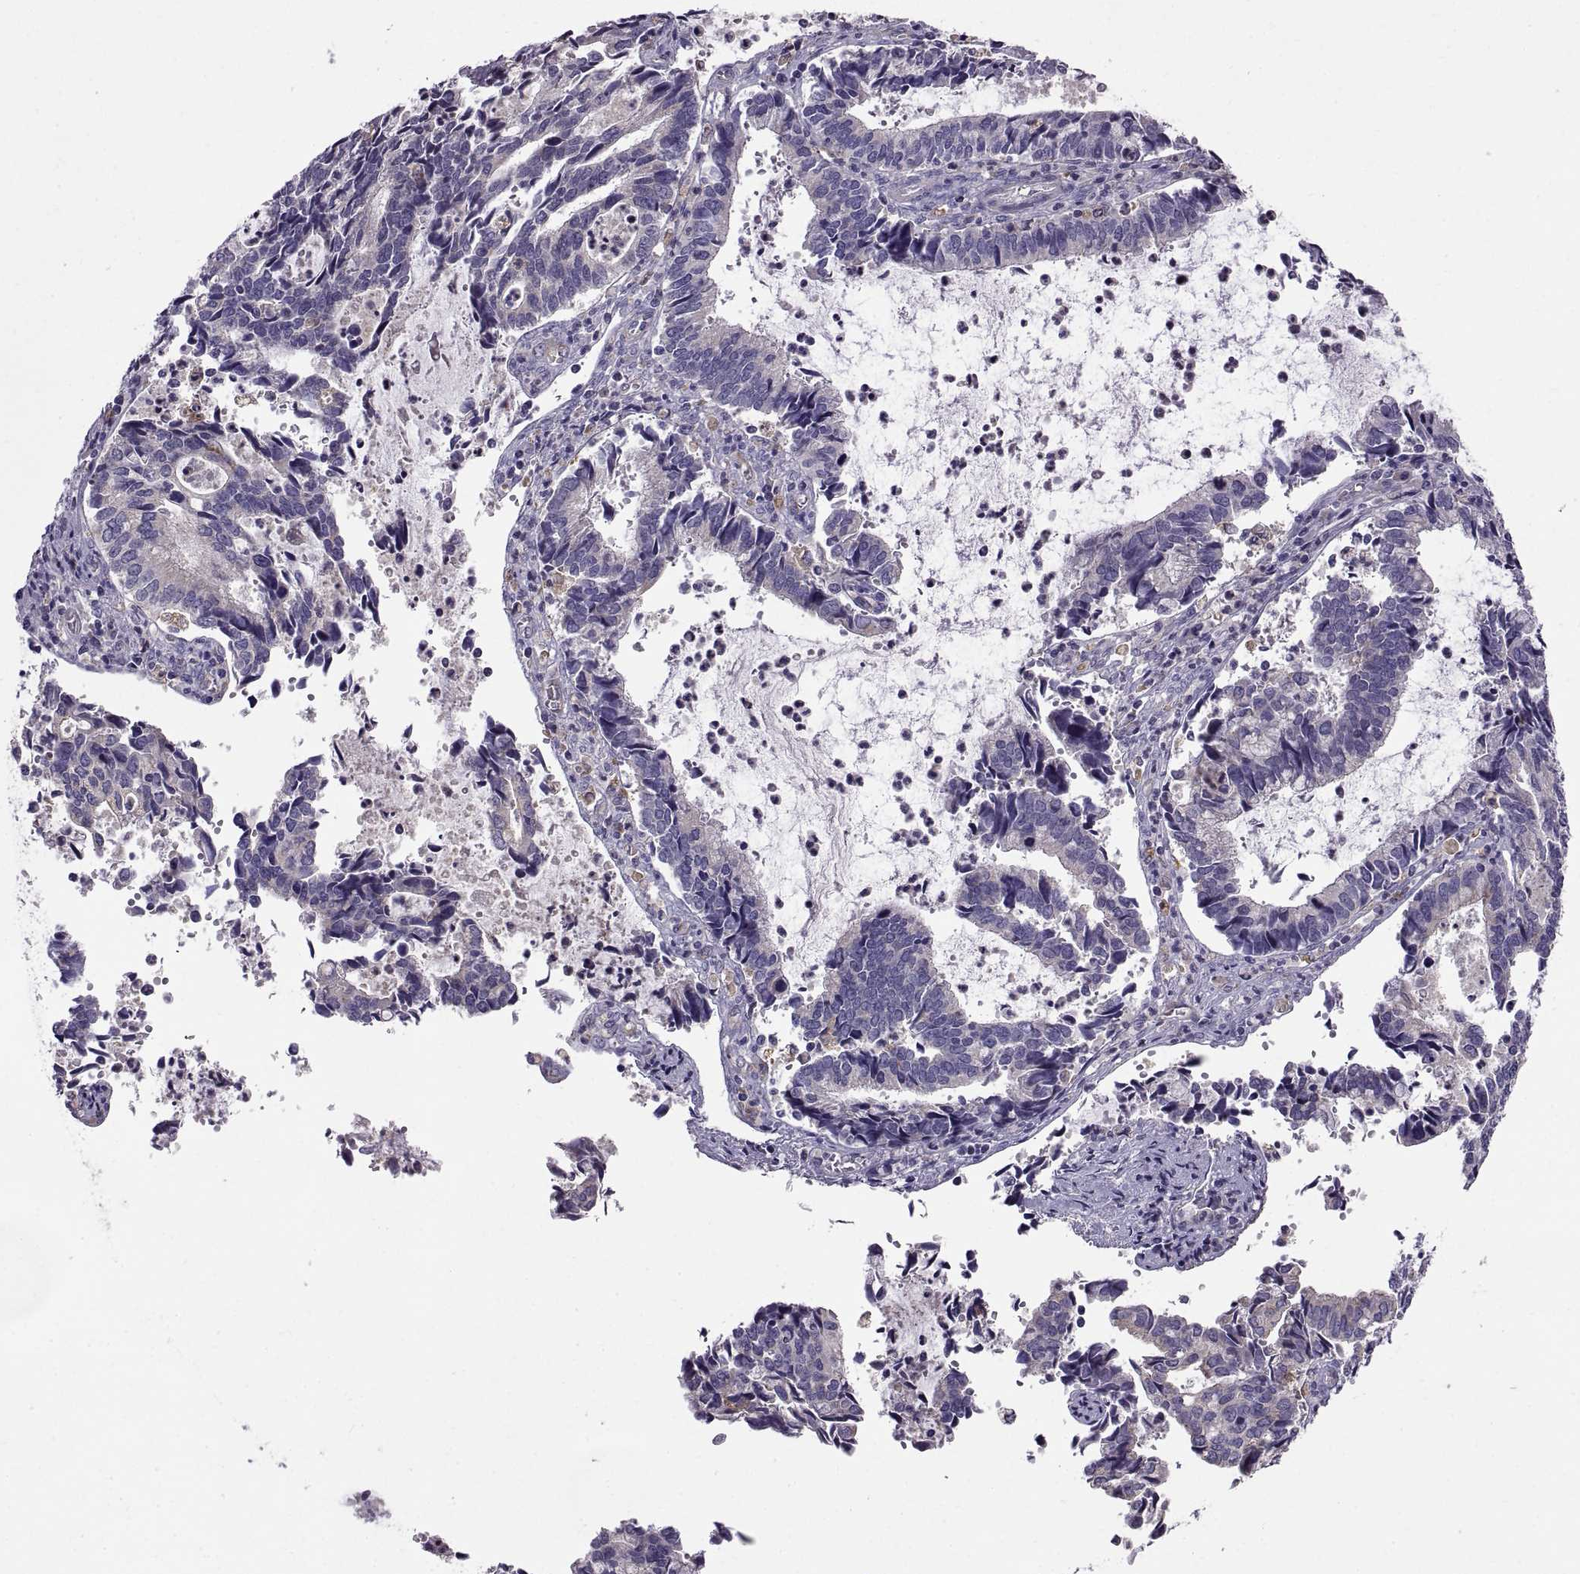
{"staining": {"intensity": "negative", "quantity": "none", "location": "none"}, "tissue": "cervical cancer", "cell_type": "Tumor cells", "image_type": "cancer", "snomed": [{"axis": "morphology", "description": "Adenocarcinoma, NOS"}, {"axis": "topography", "description": "Cervix"}], "caption": "High magnification brightfield microscopy of cervical adenocarcinoma stained with DAB (brown) and counterstained with hematoxylin (blue): tumor cells show no significant staining.", "gene": "ARSL", "patient": {"sex": "female", "age": 42}}